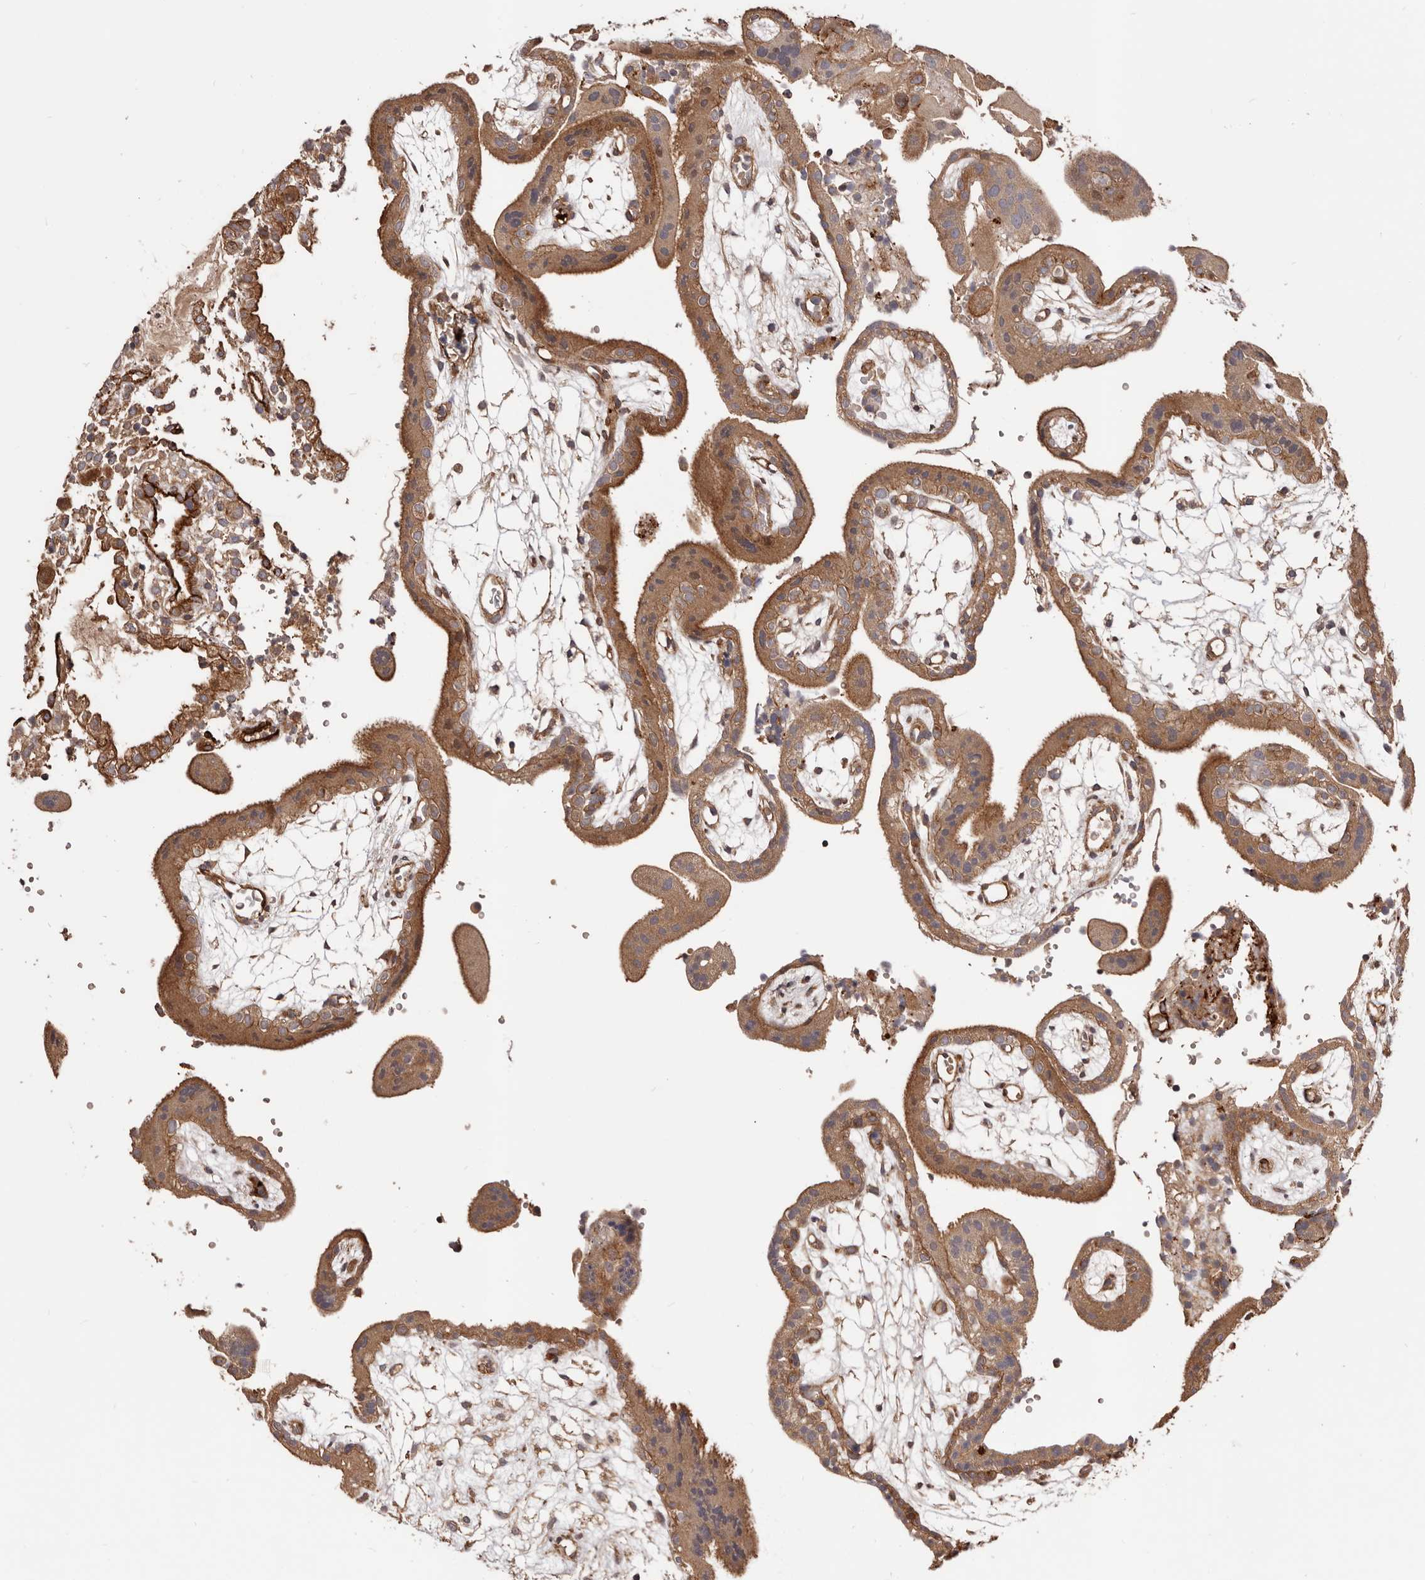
{"staining": {"intensity": "moderate", "quantity": ">75%", "location": "cytoplasmic/membranous"}, "tissue": "placenta", "cell_type": "Trophoblastic cells", "image_type": "normal", "snomed": [{"axis": "morphology", "description": "Normal tissue, NOS"}, {"axis": "topography", "description": "Placenta"}], "caption": "Protein staining reveals moderate cytoplasmic/membranous positivity in about >75% of trophoblastic cells in benign placenta. The staining was performed using DAB (3,3'-diaminobenzidine) to visualize the protein expression in brown, while the nuclei were stained in blue with hematoxylin (Magnification: 20x).", "gene": "GTPBP1", "patient": {"sex": "female", "age": 18}}